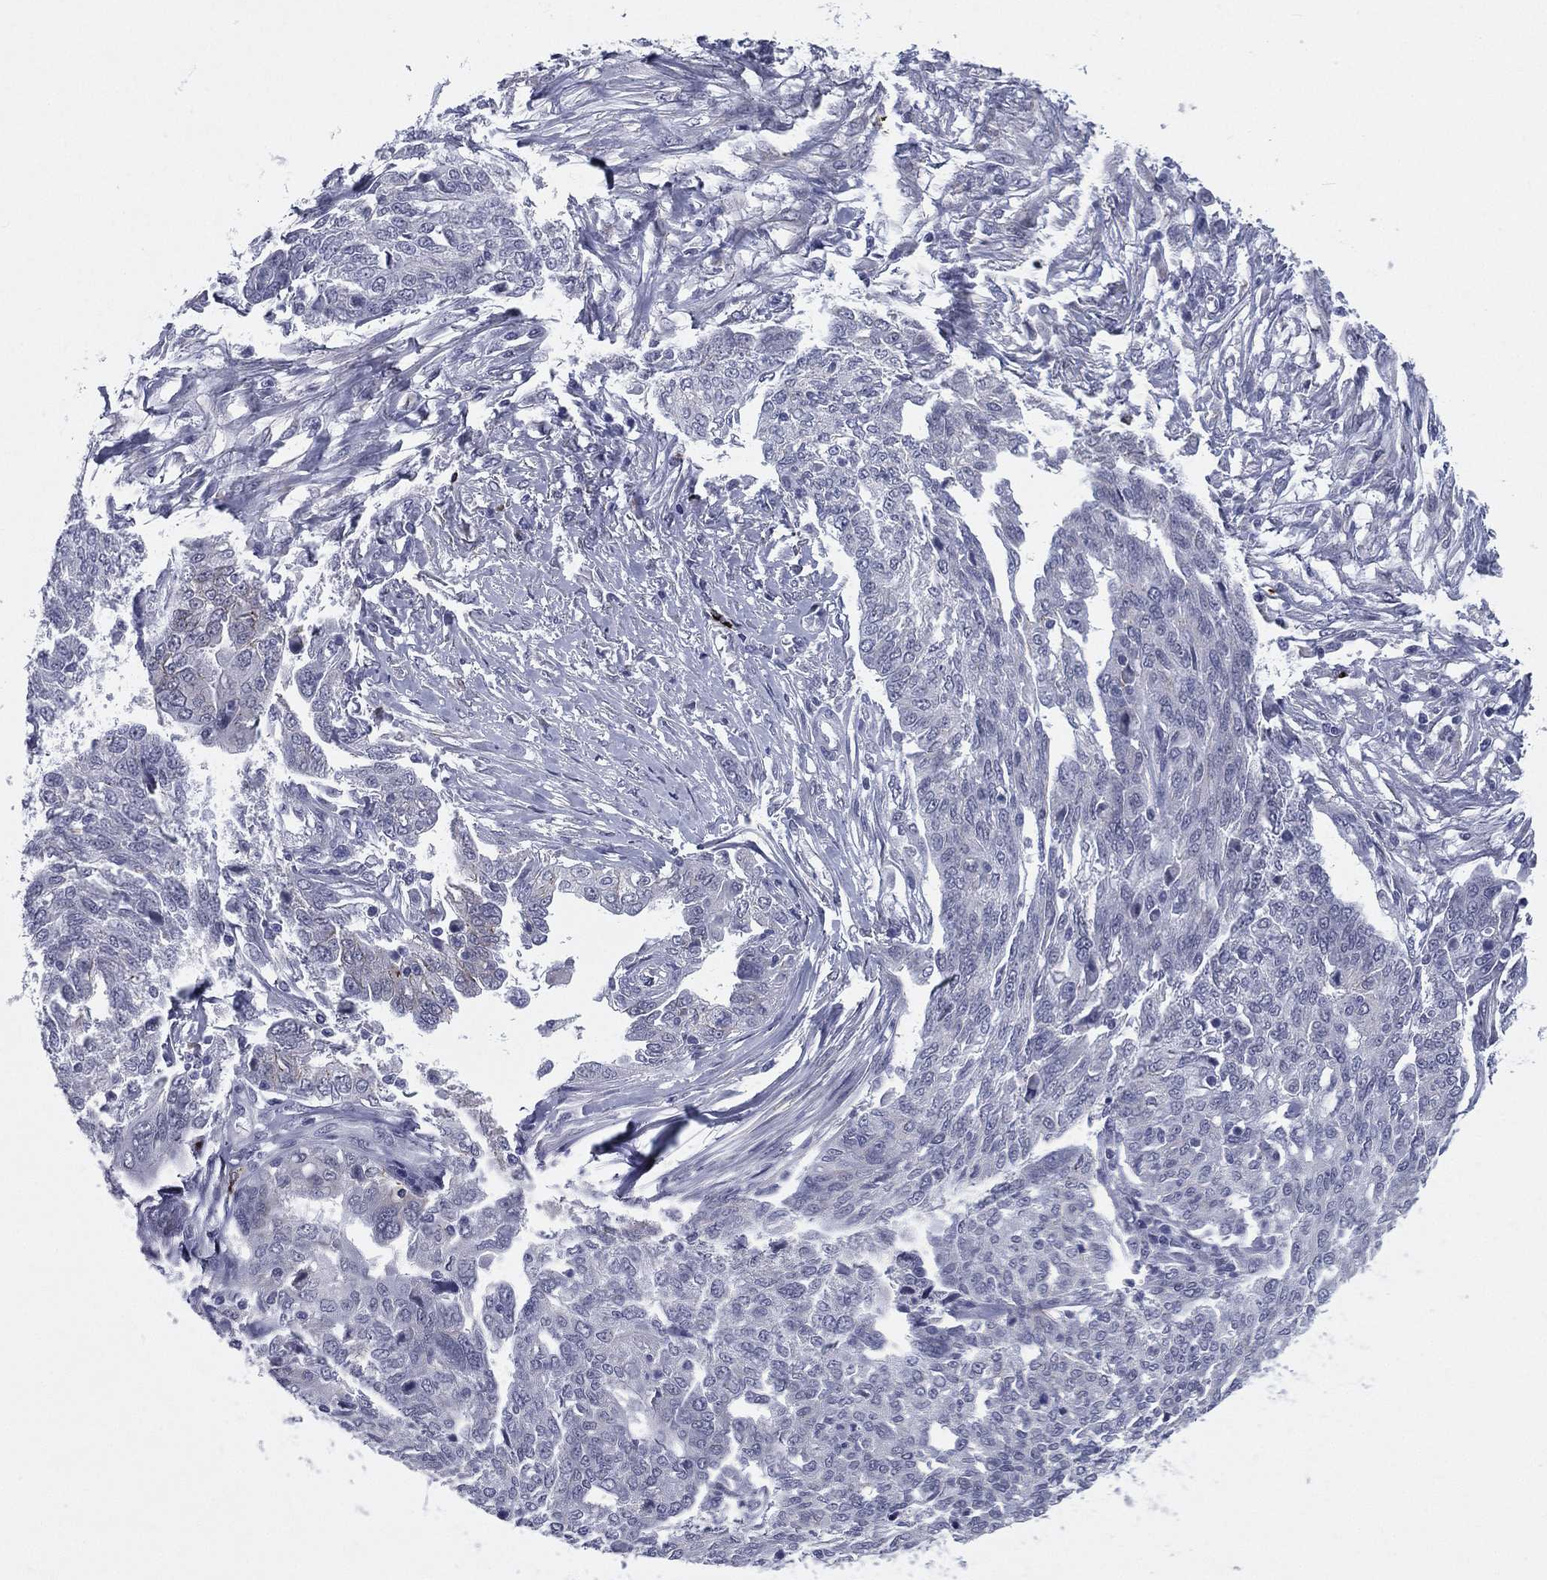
{"staining": {"intensity": "negative", "quantity": "none", "location": "none"}, "tissue": "ovarian cancer", "cell_type": "Tumor cells", "image_type": "cancer", "snomed": [{"axis": "morphology", "description": "Cystadenocarcinoma, serous, NOS"}, {"axis": "topography", "description": "Ovary"}], "caption": "Immunohistochemistry (IHC) photomicrograph of neoplastic tissue: ovarian cancer (serous cystadenocarcinoma) stained with DAB (3,3'-diaminobenzidine) reveals no significant protein staining in tumor cells. (DAB IHC with hematoxylin counter stain).", "gene": "HLA-DOA", "patient": {"sex": "female", "age": 67}}